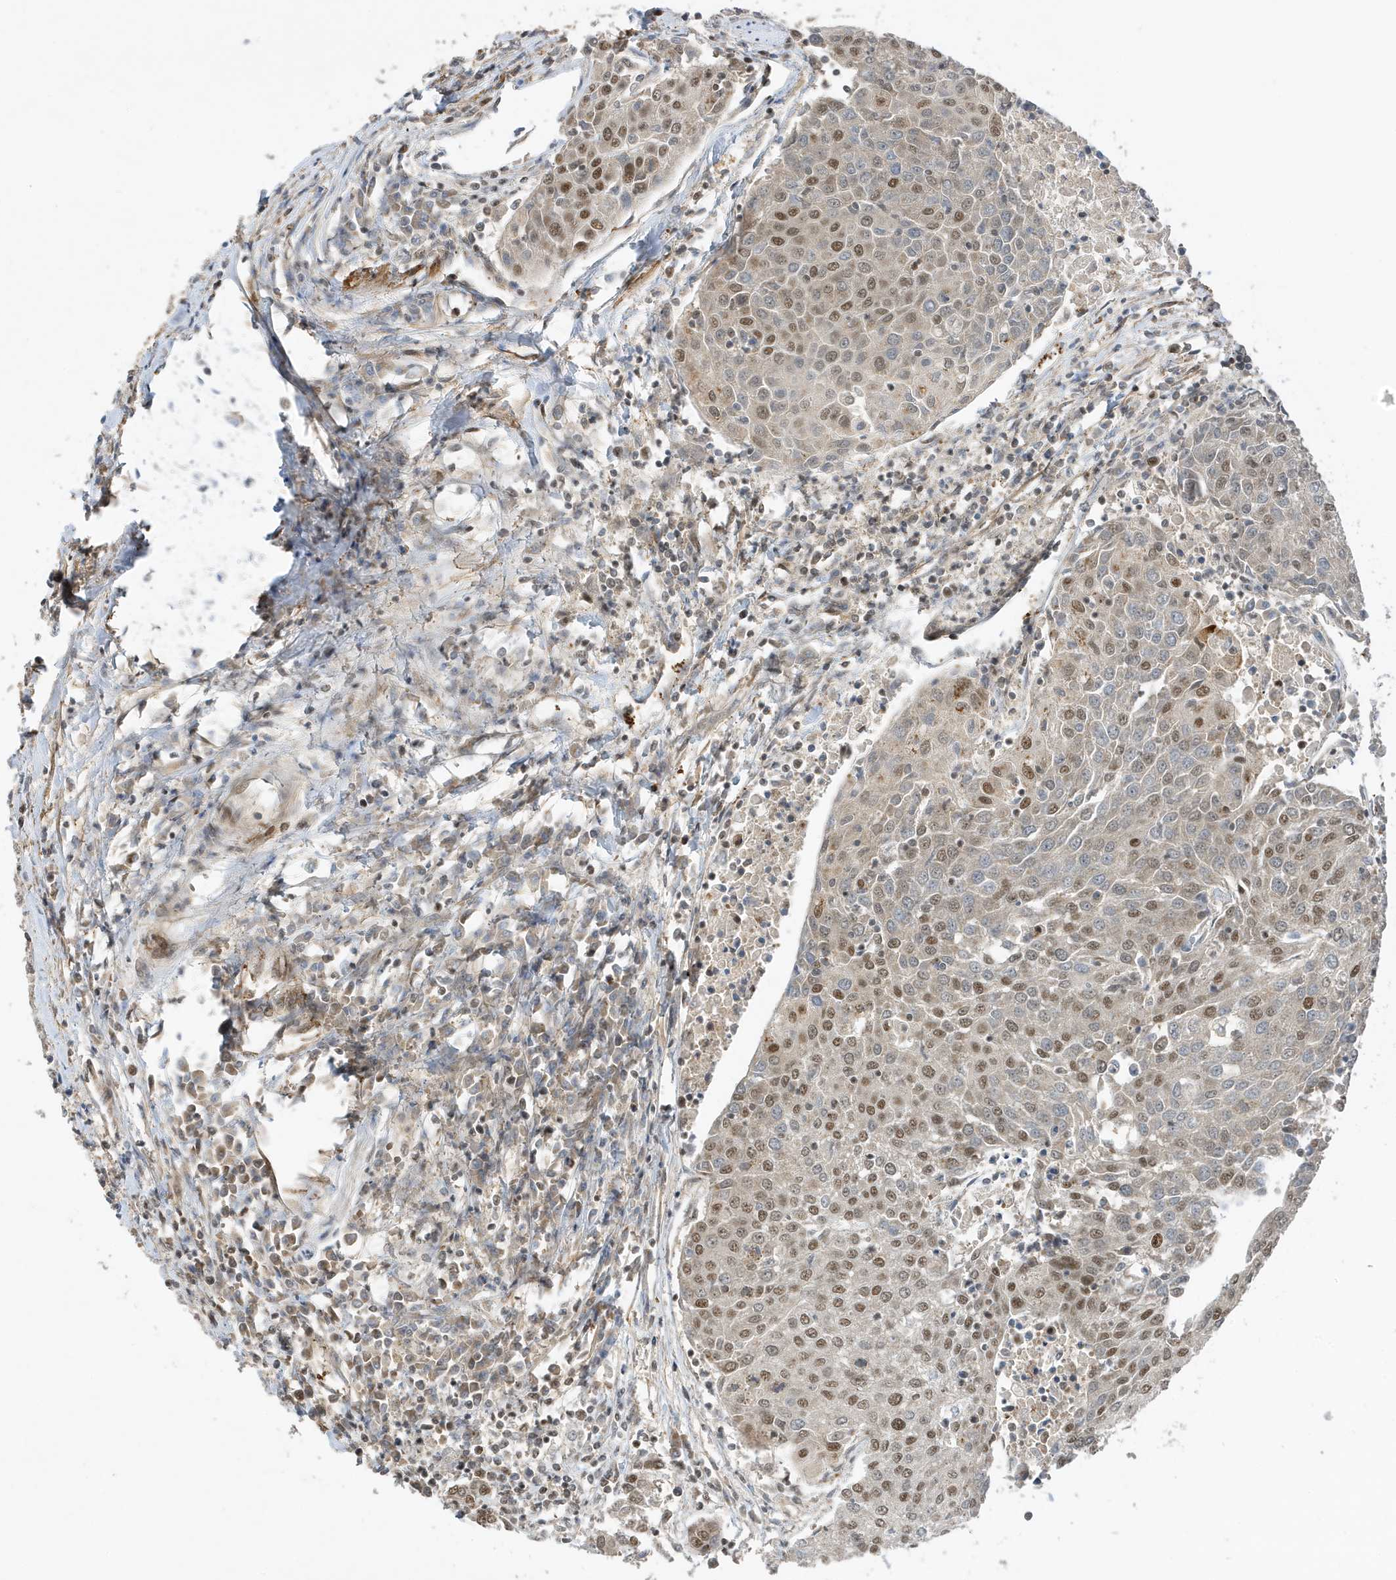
{"staining": {"intensity": "moderate", "quantity": "25%-75%", "location": "nuclear"}, "tissue": "urothelial cancer", "cell_type": "Tumor cells", "image_type": "cancer", "snomed": [{"axis": "morphology", "description": "Urothelial carcinoma, High grade"}, {"axis": "topography", "description": "Urinary bladder"}], "caption": "Immunohistochemical staining of human high-grade urothelial carcinoma reveals medium levels of moderate nuclear protein expression in approximately 25%-75% of tumor cells.", "gene": "MAST3", "patient": {"sex": "female", "age": 85}}